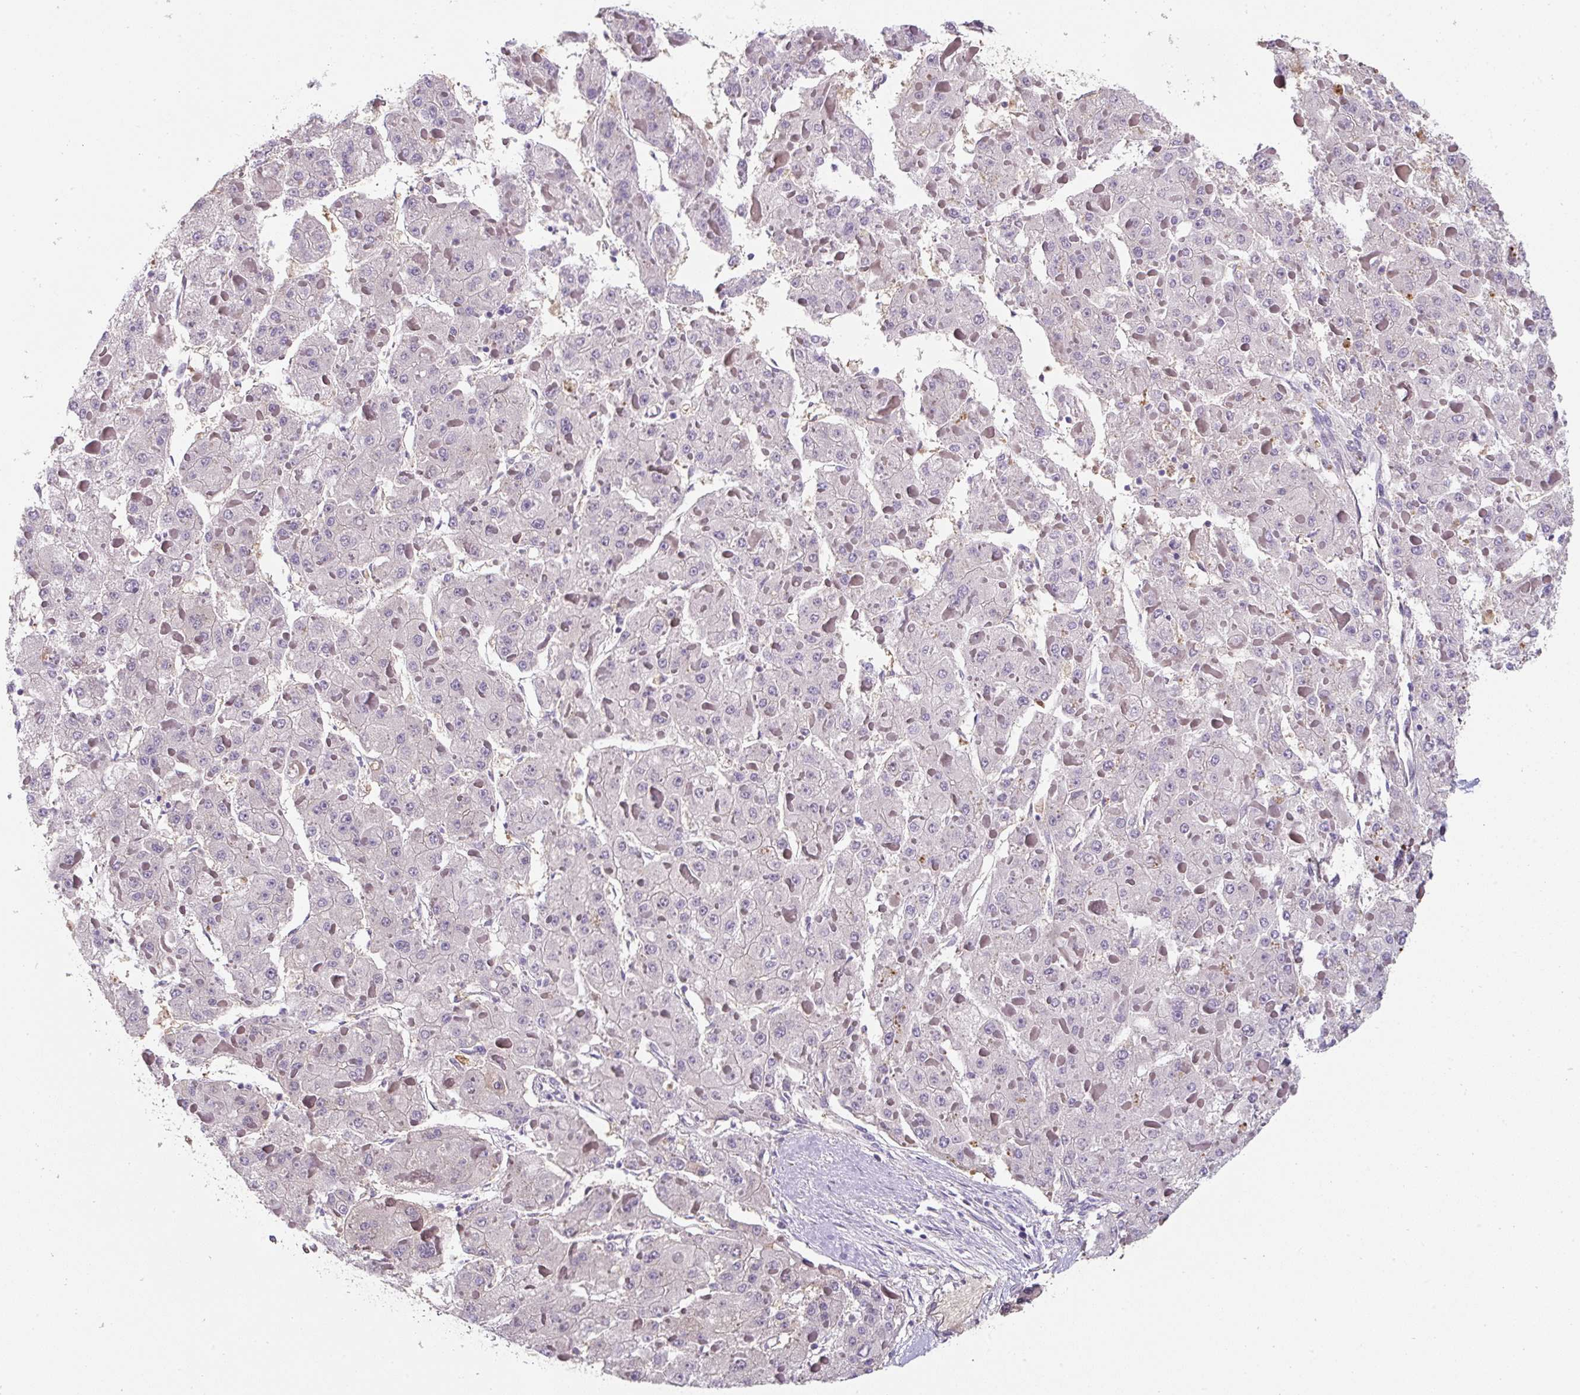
{"staining": {"intensity": "negative", "quantity": "none", "location": "none"}, "tissue": "liver cancer", "cell_type": "Tumor cells", "image_type": "cancer", "snomed": [{"axis": "morphology", "description": "Carcinoma, Hepatocellular, NOS"}, {"axis": "topography", "description": "Liver"}], "caption": "High magnification brightfield microscopy of liver hepatocellular carcinoma stained with DAB (brown) and counterstained with hematoxylin (blue): tumor cells show no significant expression.", "gene": "ST13", "patient": {"sex": "female", "age": 73}}